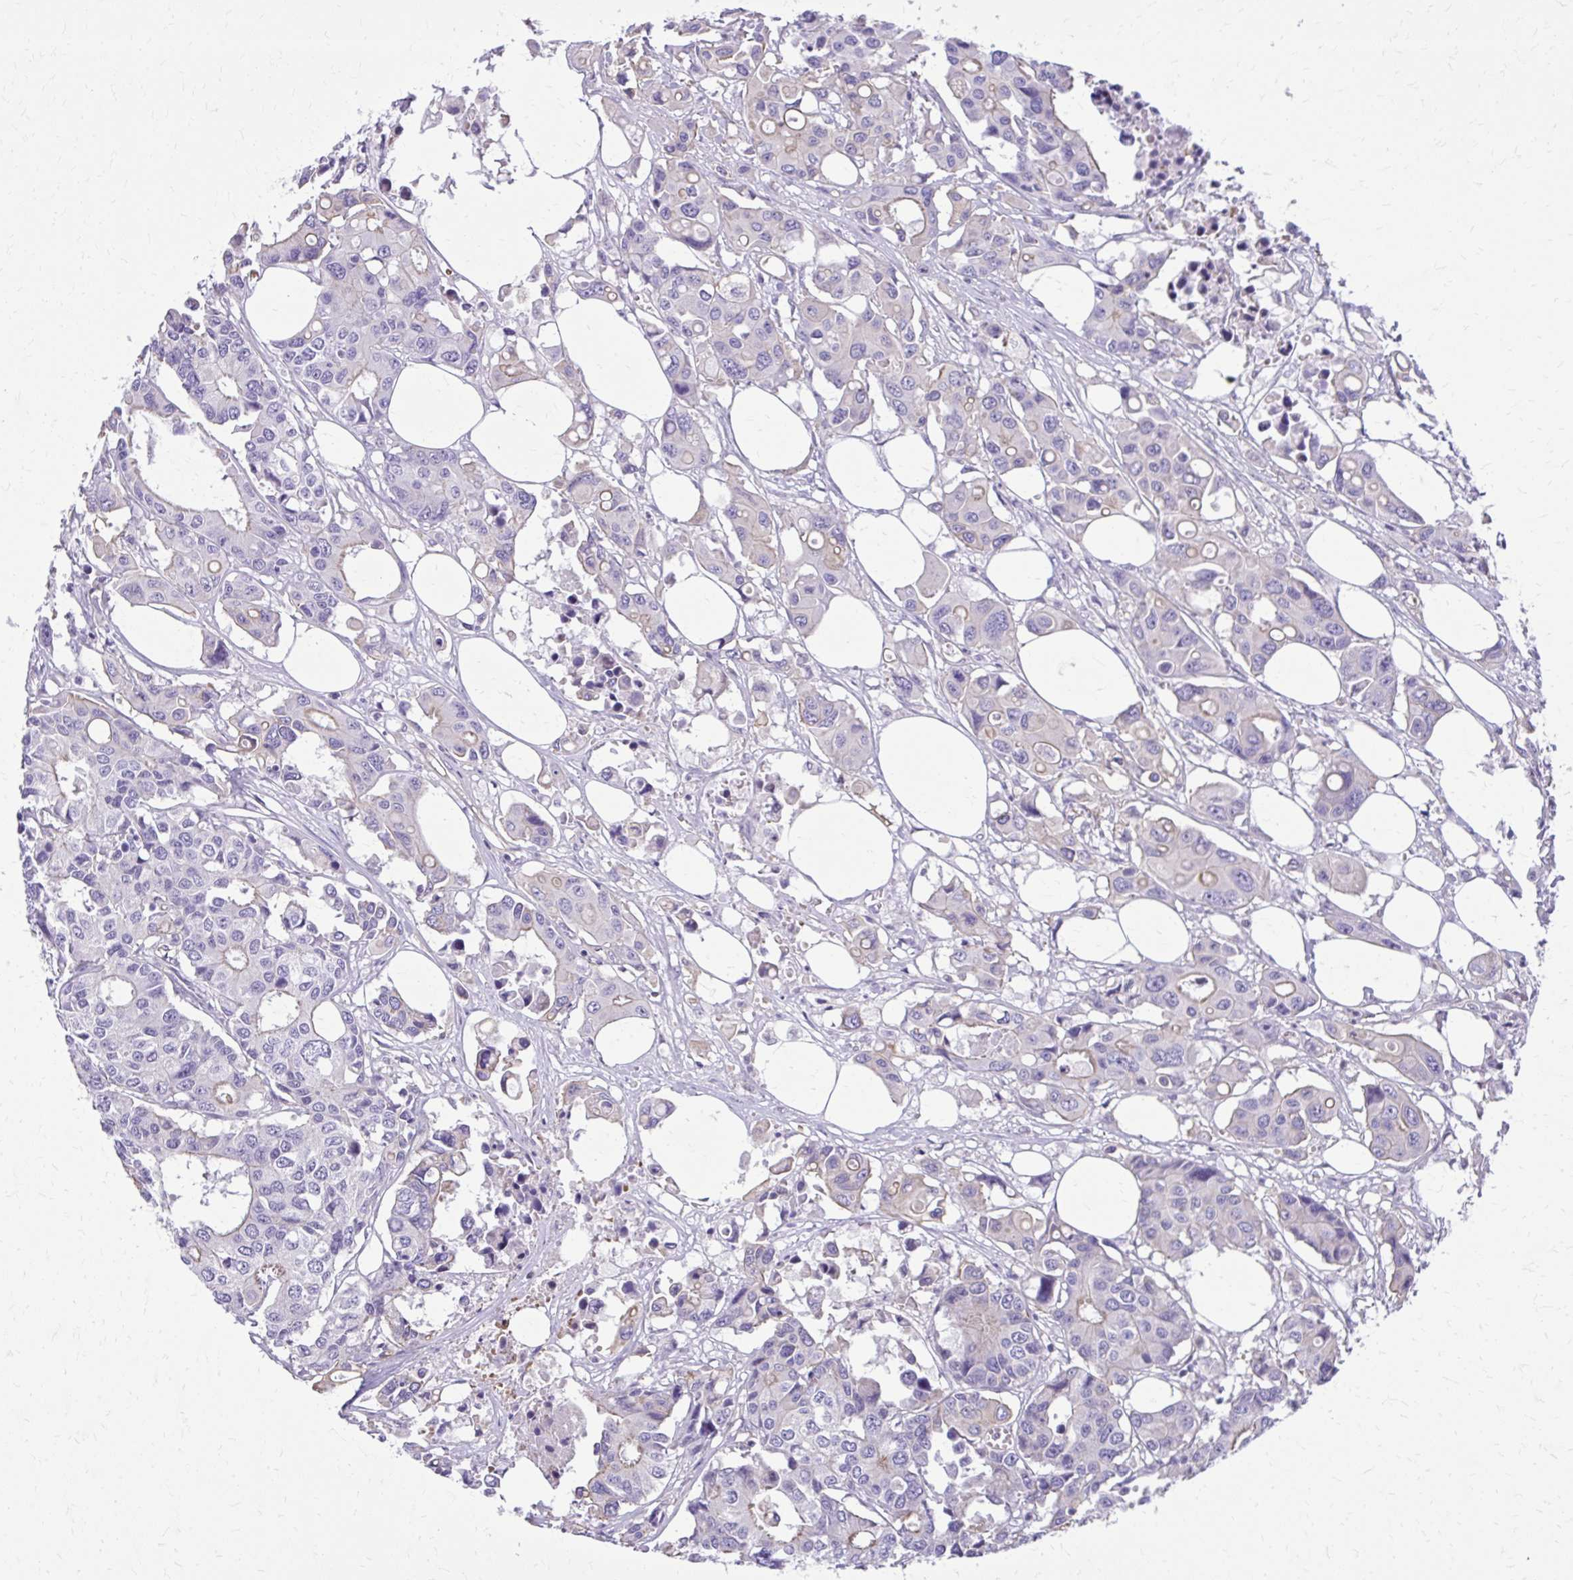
{"staining": {"intensity": "moderate", "quantity": "<25%", "location": "cytoplasmic/membranous"}, "tissue": "colorectal cancer", "cell_type": "Tumor cells", "image_type": "cancer", "snomed": [{"axis": "morphology", "description": "Adenocarcinoma, NOS"}, {"axis": "topography", "description": "Colon"}], "caption": "Colorectal adenocarcinoma tissue exhibits moderate cytoplasmic/membranous staining in approximately <25% of tumor cells, visualized by immunohistochemistry. The staining is performed using DAB brown chromogen to label protein expression. The nuclei are counter-stained blue using hematoxylin.", "gene": "RUNDC3B", "patient": {"sex": "male", "age": 77}}